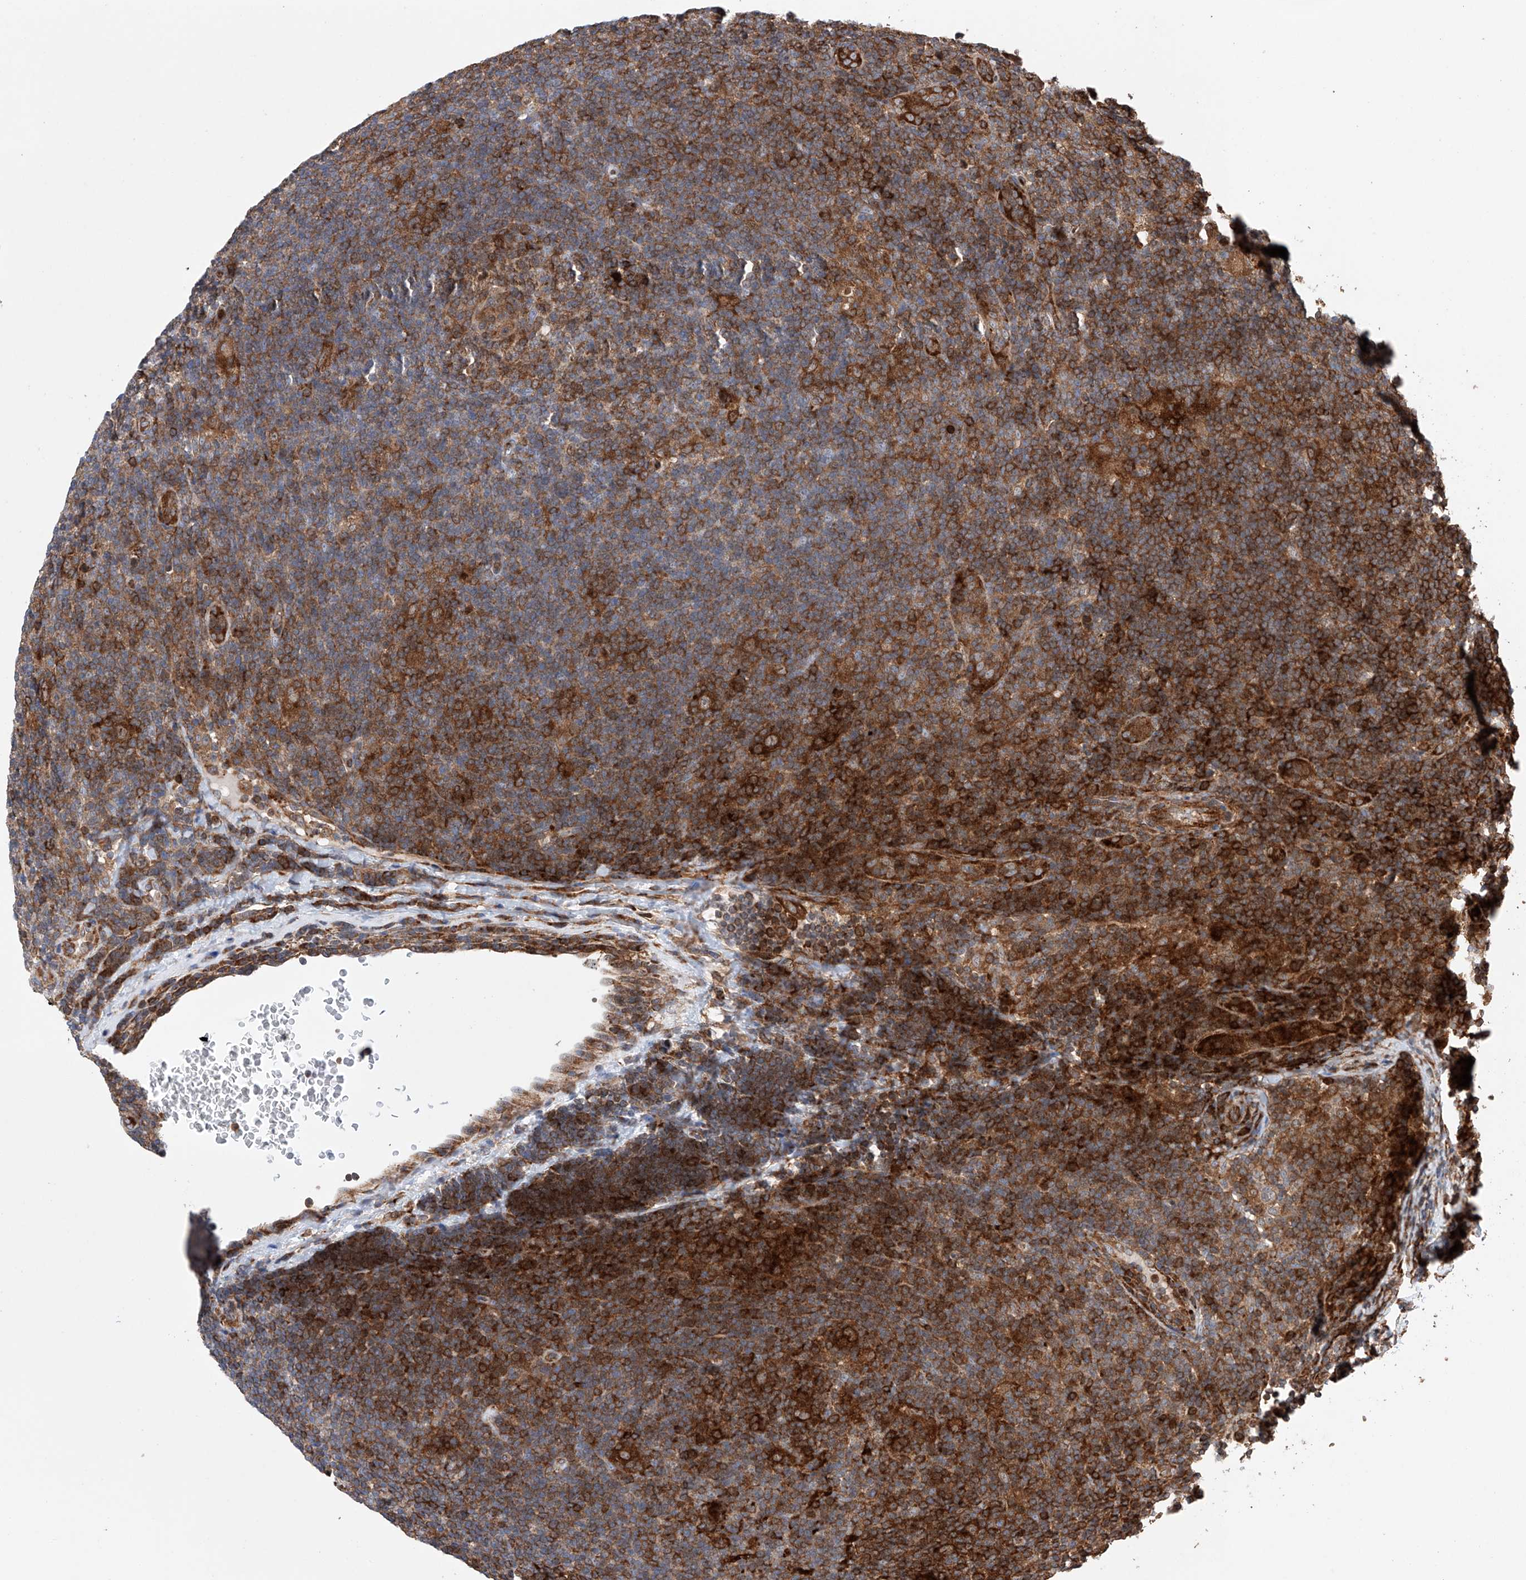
{"staining": {"intensity": "moderate", "quantity": ">75%", "location": "cytoplasmic/membranous"}, "tissue": "lymphoma", "cell_type": "Tumor cells", "image_type": "cancer", "snomed": [{"axis": "morphology", "description": "Hodgkin's disease, NOS"}, {"axis": "topography", "description": "Lymph node"}], "caption": "Brown immunohistochemical staining in lymphoma demonstrates moderate cytoplasmic/membranous positivity in approximately >75% of tumor cells.", "gene": "TIMM23", "patient": {"sex": "female", "age": 57}}